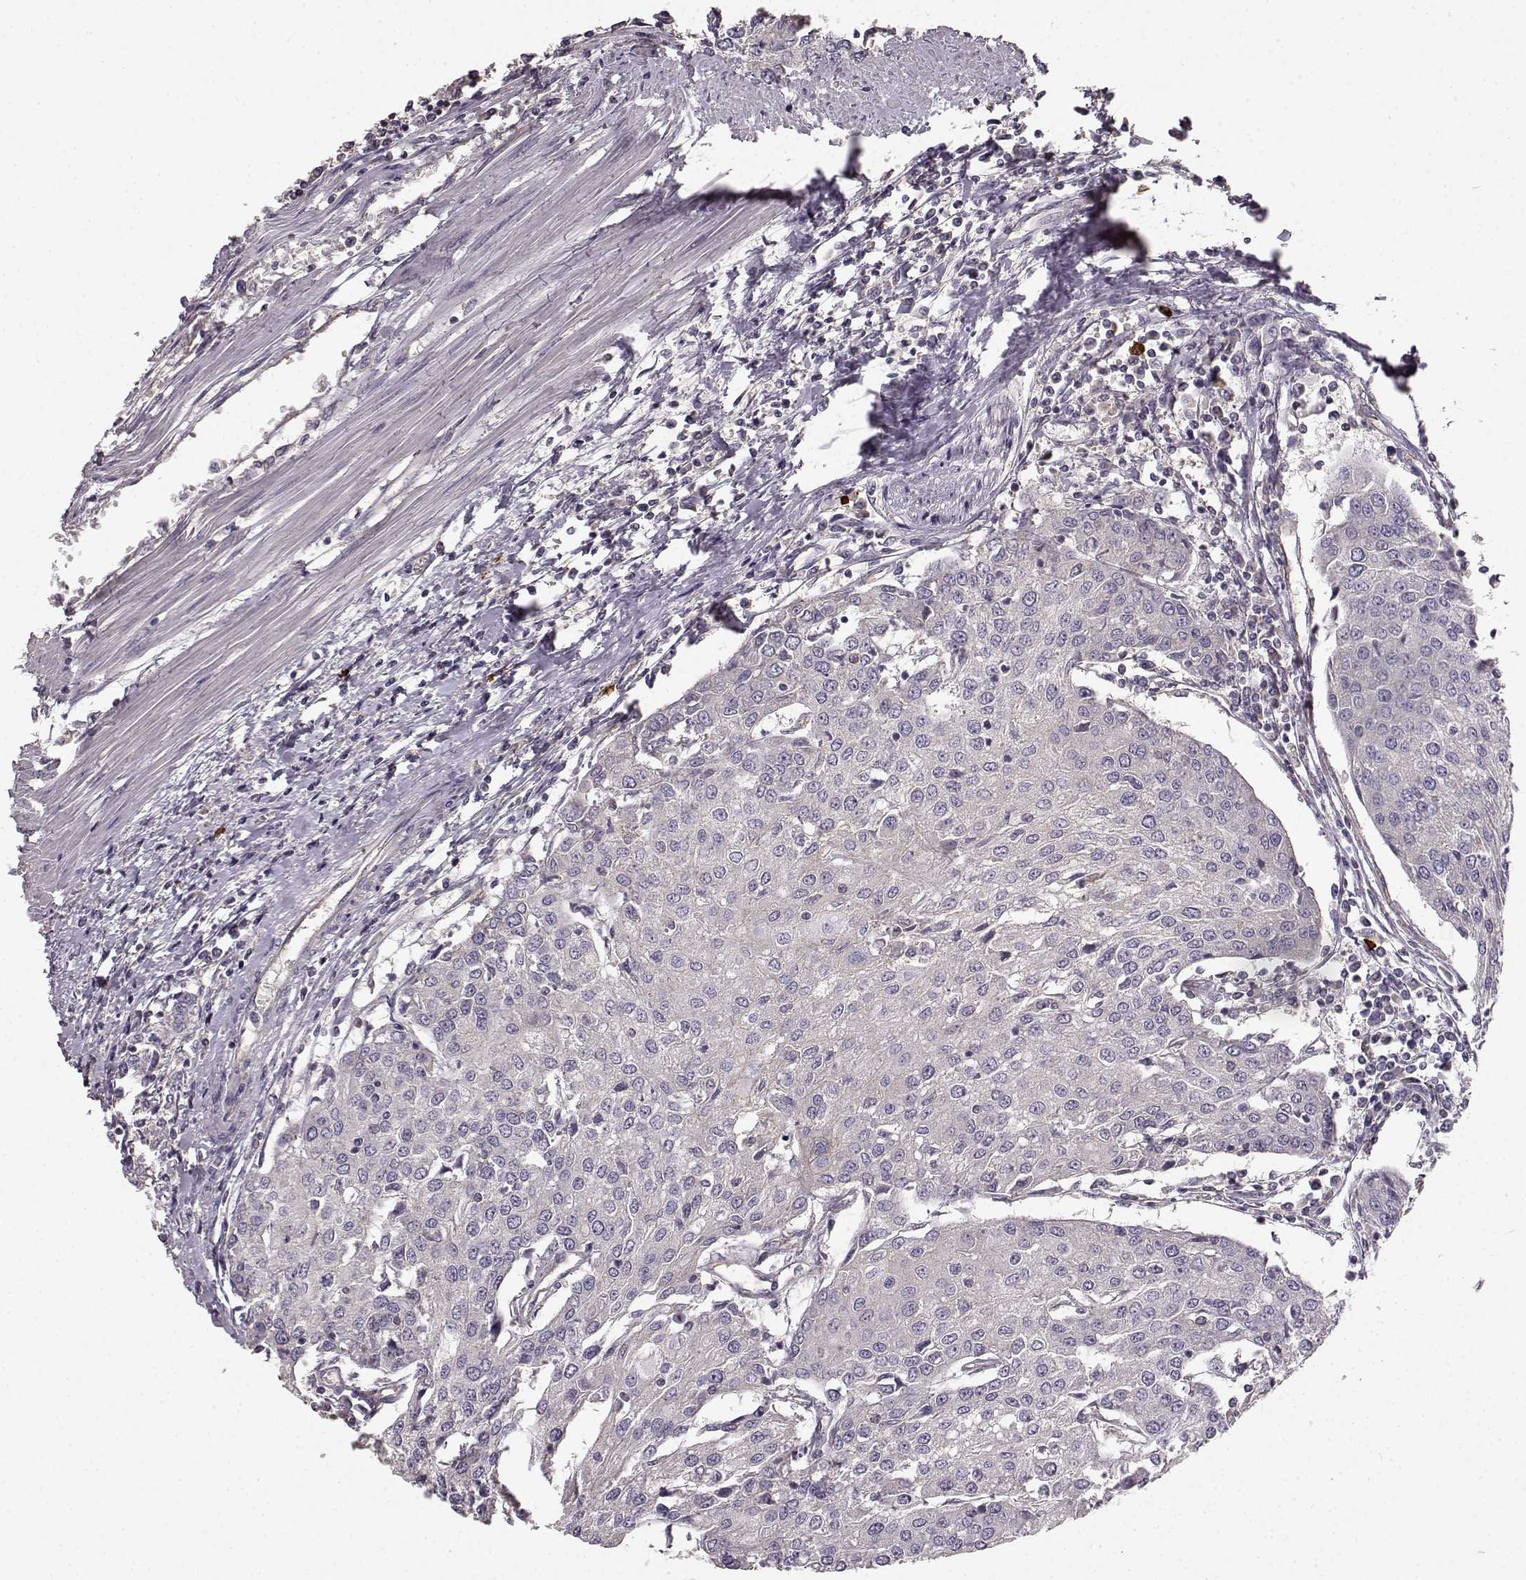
{"staining": {"intensity": "negative", "quantity": "none", "location": "none"}, "tissue": "urothelial cancer", "cell_type": "Tumor cells", "image_type": "cancer", "snomed": [{"axis": "morphology", "description": "Urothelial carcinoma, High grade"}, {"axis": "topography", "description": "Urinary bladder"}], "caption": "This is an immunohistochemistry image of high-grade urothelial carcinoma. There is no staining in tumor cells.", "gene": "ERBB3", "patient": {"sex": "female", "age": 85}}